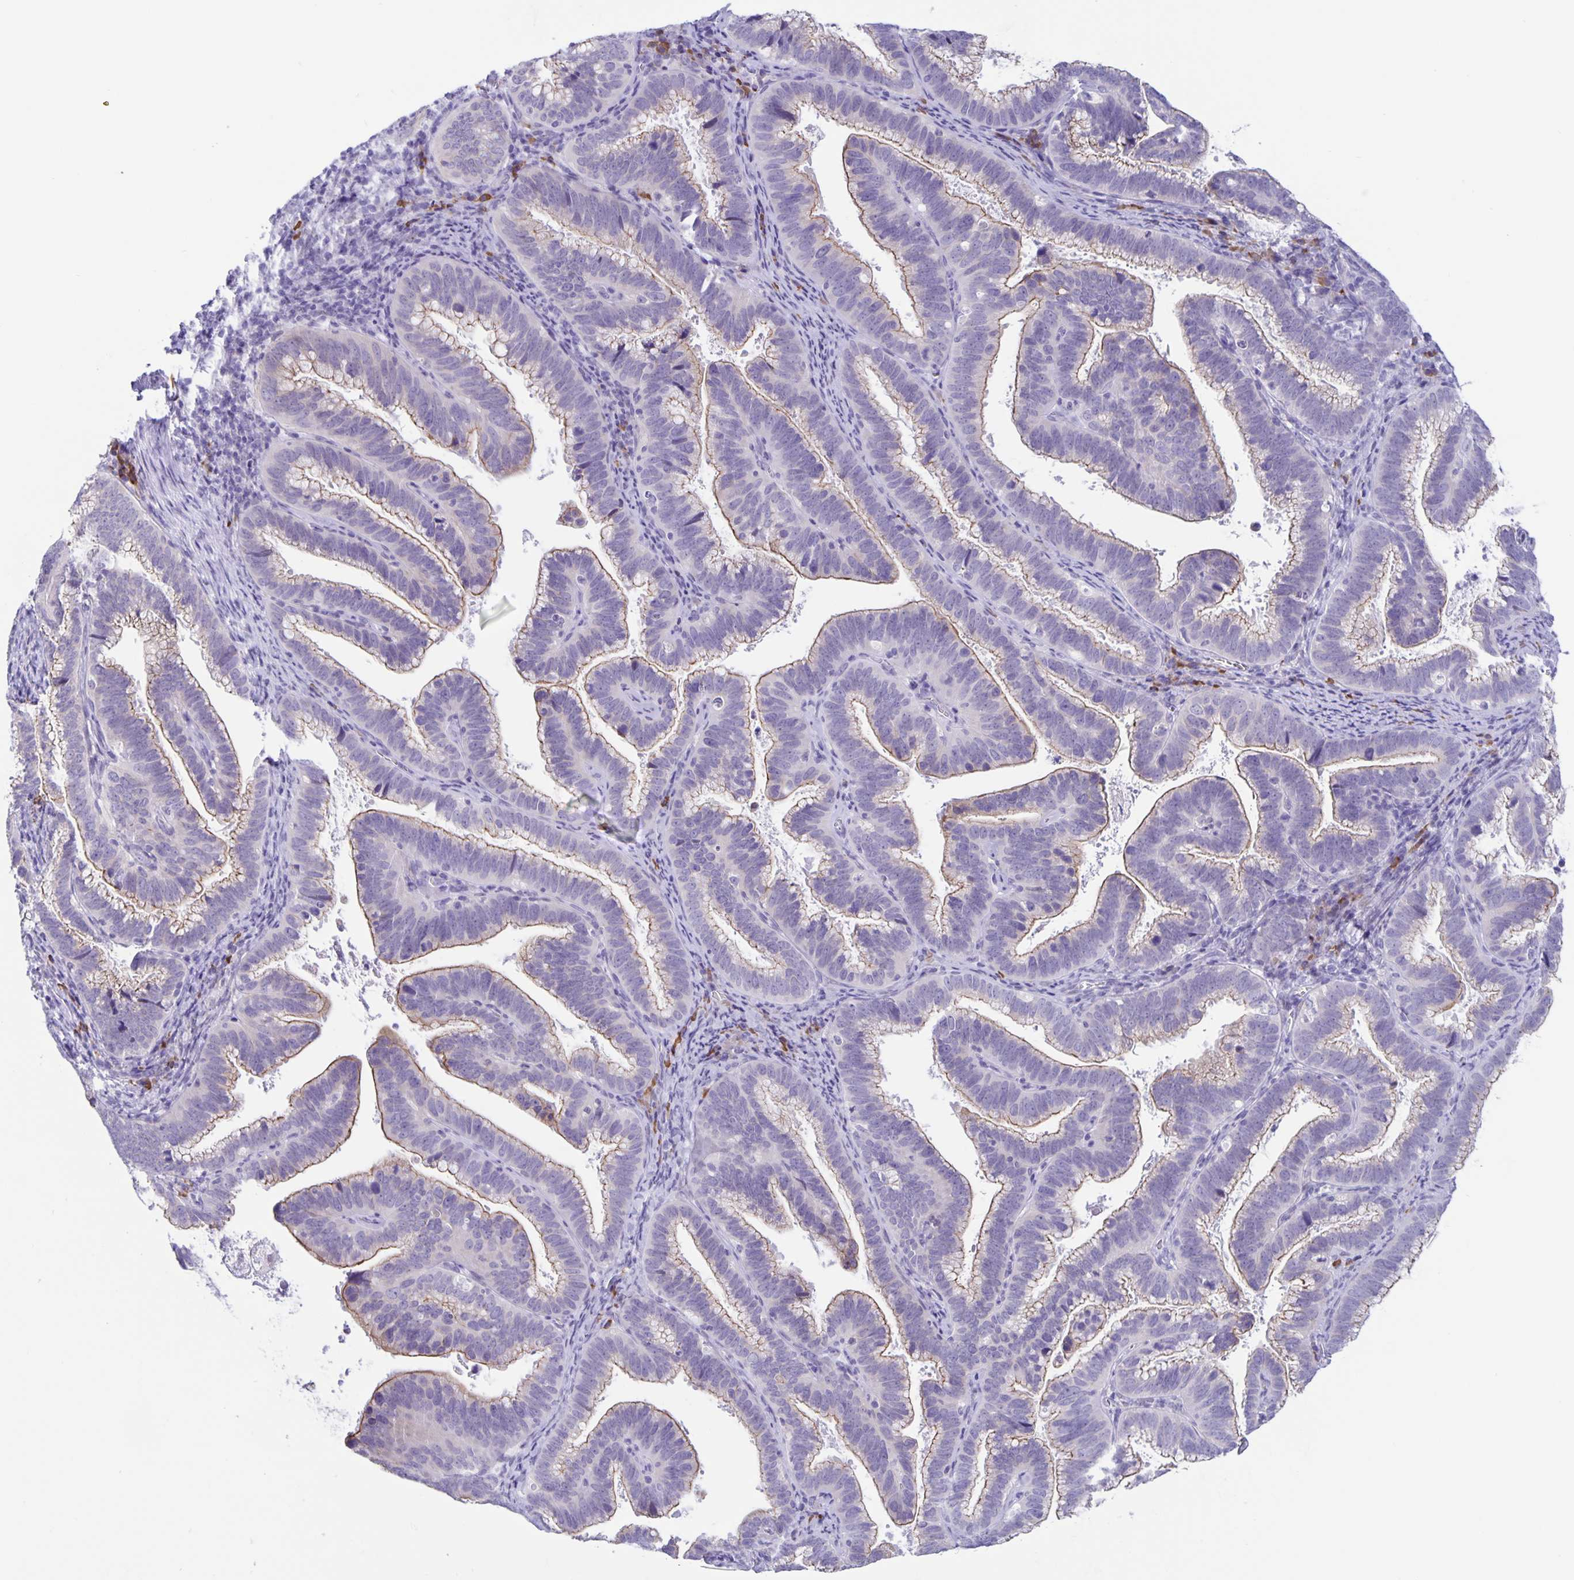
{"staining": {"intensity": "weak", "quantity": "25%-75%", "location": "cytoplasmic/membranous"}, "tissue": "cervical cancer", "cell_type": "Tumor cells", "image_type": "cancer", "snomed": [{"axis": "morphology", "description": "Adenocarcinoma, NOS"}, {"axis": "topography", "description": "Cervix"}], "caption": "Immunohistochemical staining of human cervical adenocarcinoma shows weak cytoplasmic/membranous protein positivity in about 25%-75% of tumor cells.", "gene": "ERMN", "patient": {"sex": "female", "age": 61}}